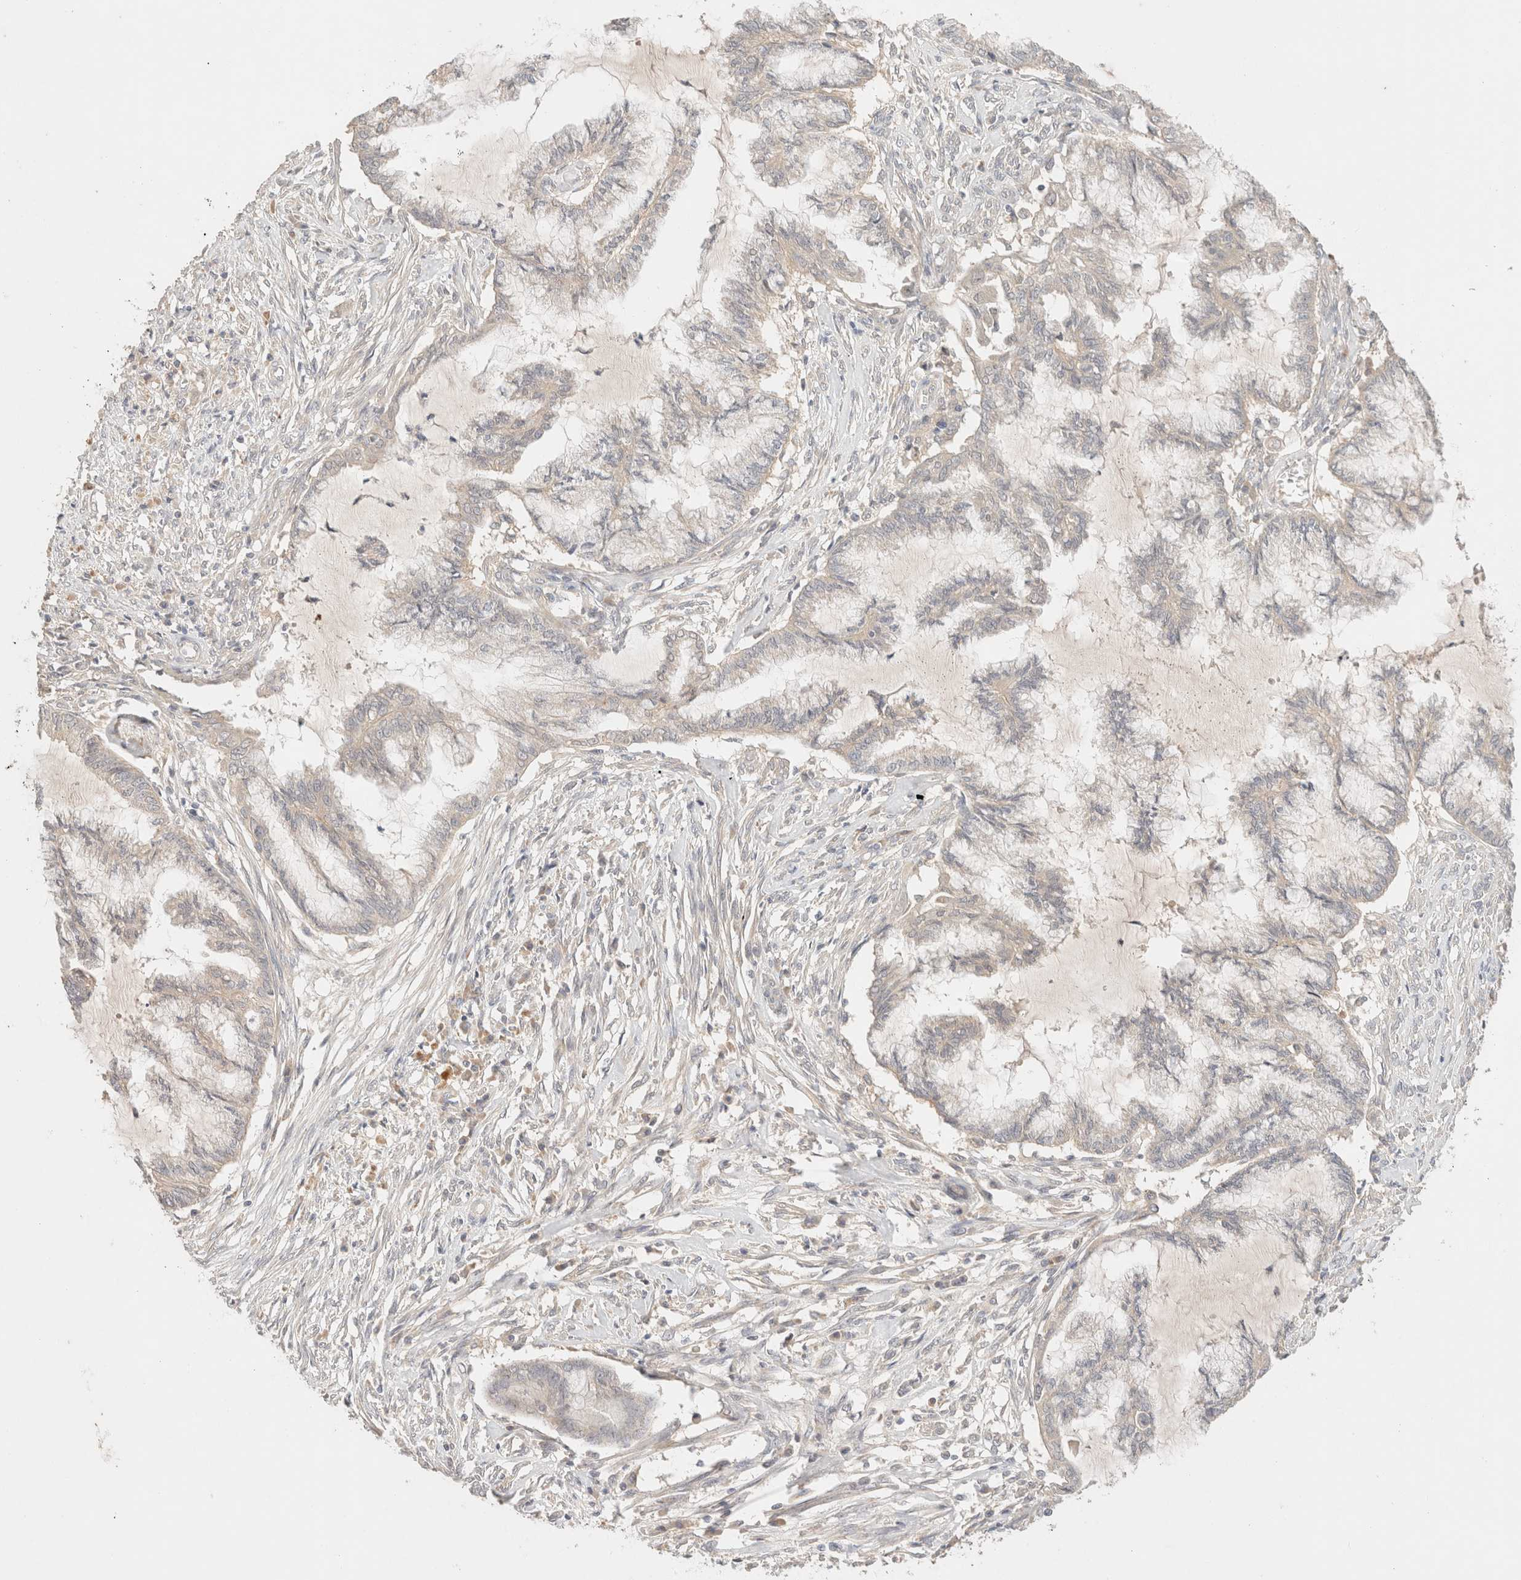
{"staining": {"intensity": "negative", "quantity": "none", "location": "none"}, "tissue": "endometrial cancer", "cell_type": "Tumor cells", "image_type": "cancer", "snomed": [{"axis": "morphology", "description": "Adenocarcinoma, NOS"}, {"axis": "topography", "description": "Endometrium"}], "caption": "Tumor cells are negative for brown protein staining in endometrial adenocarcinoma.", "gene": "SARM1", "patient": {"sex": "female", "age": 86}}